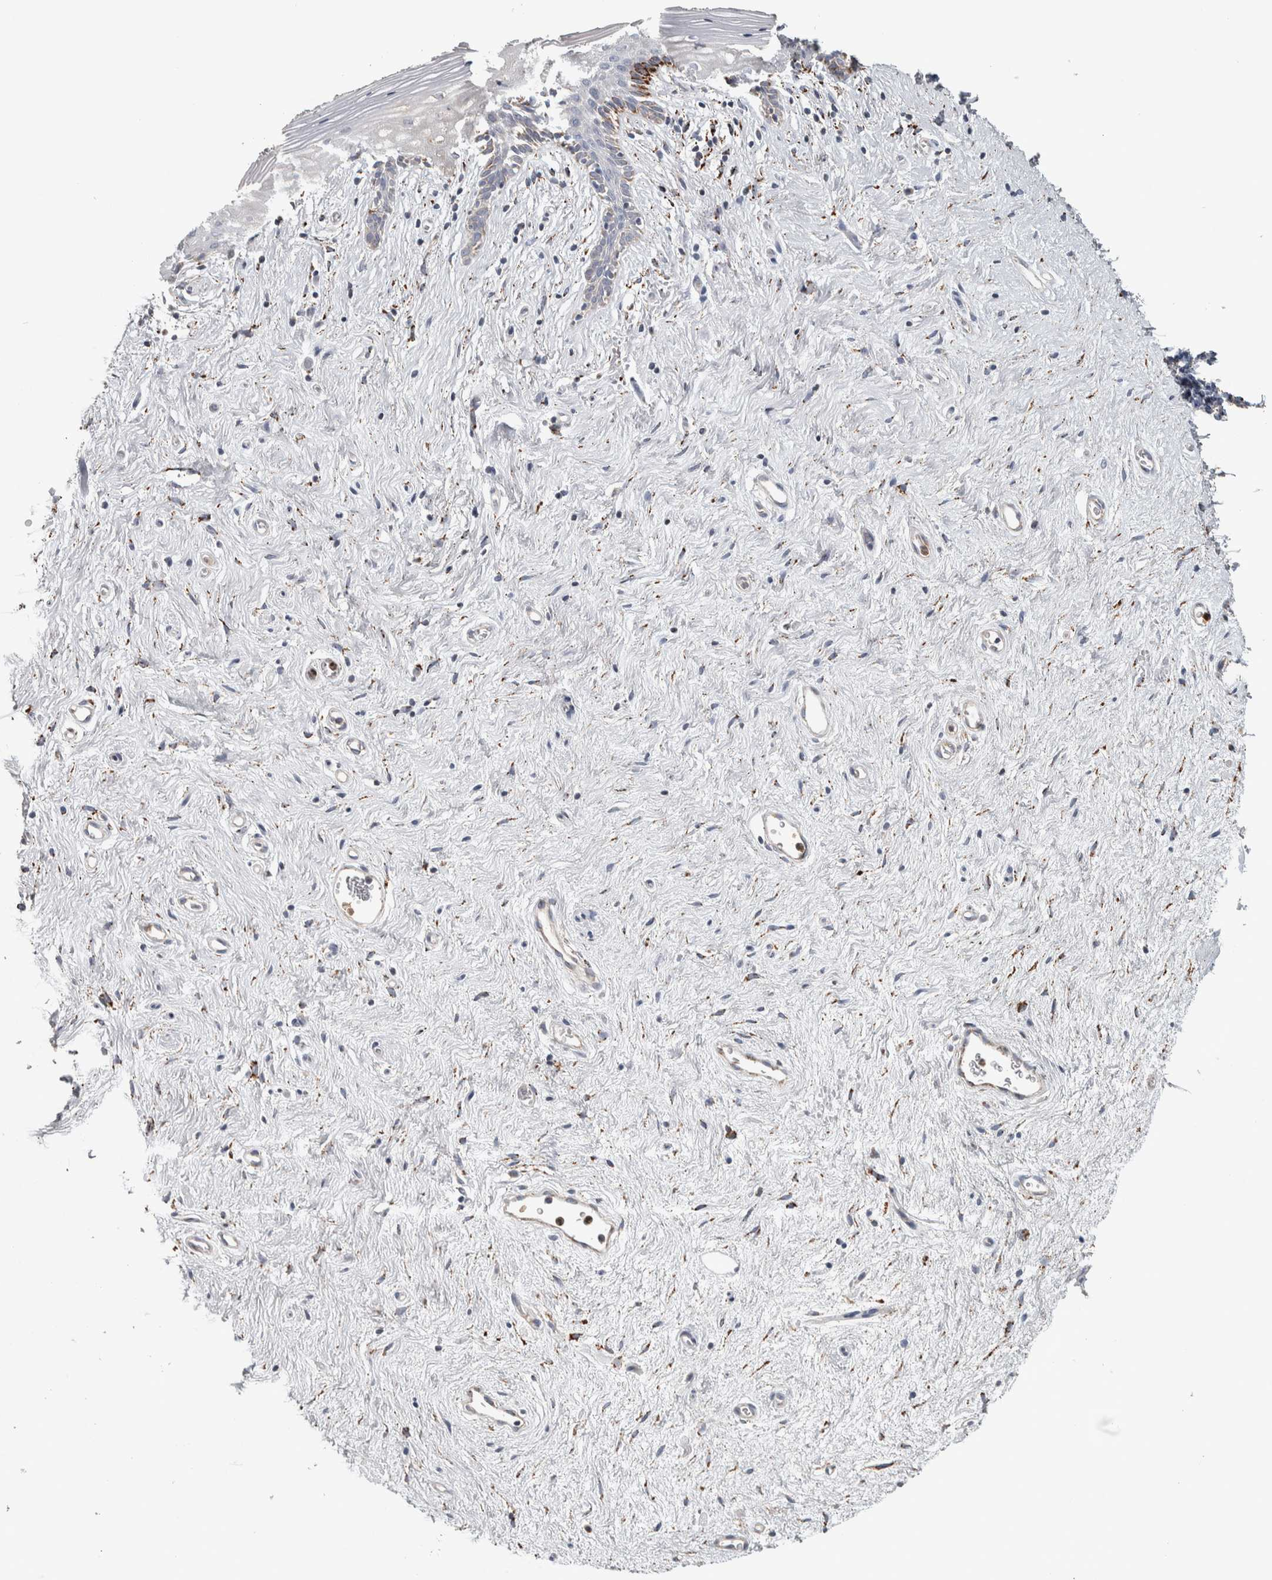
{"staining": {"intensity": "moderate", "quantity": "<25%", "location": "cytoplasmic/membranous"}, "tissue": "vagina", "cell_type": "Squamous epithelial cells", "image_type": "normal", "snomed": [{"axis": "morphology", "description": "Normal tissue, NOS"}, {"axis": "topography", "description": "Vagina"}], "caption": "Protein staining of benign vagina demonstrates moderate cytoplasmic/membranous staining in about <25% of squamous epithelial cells.", "gene": "FAM78A", "patient": {"sex": "female", "age": 44}}